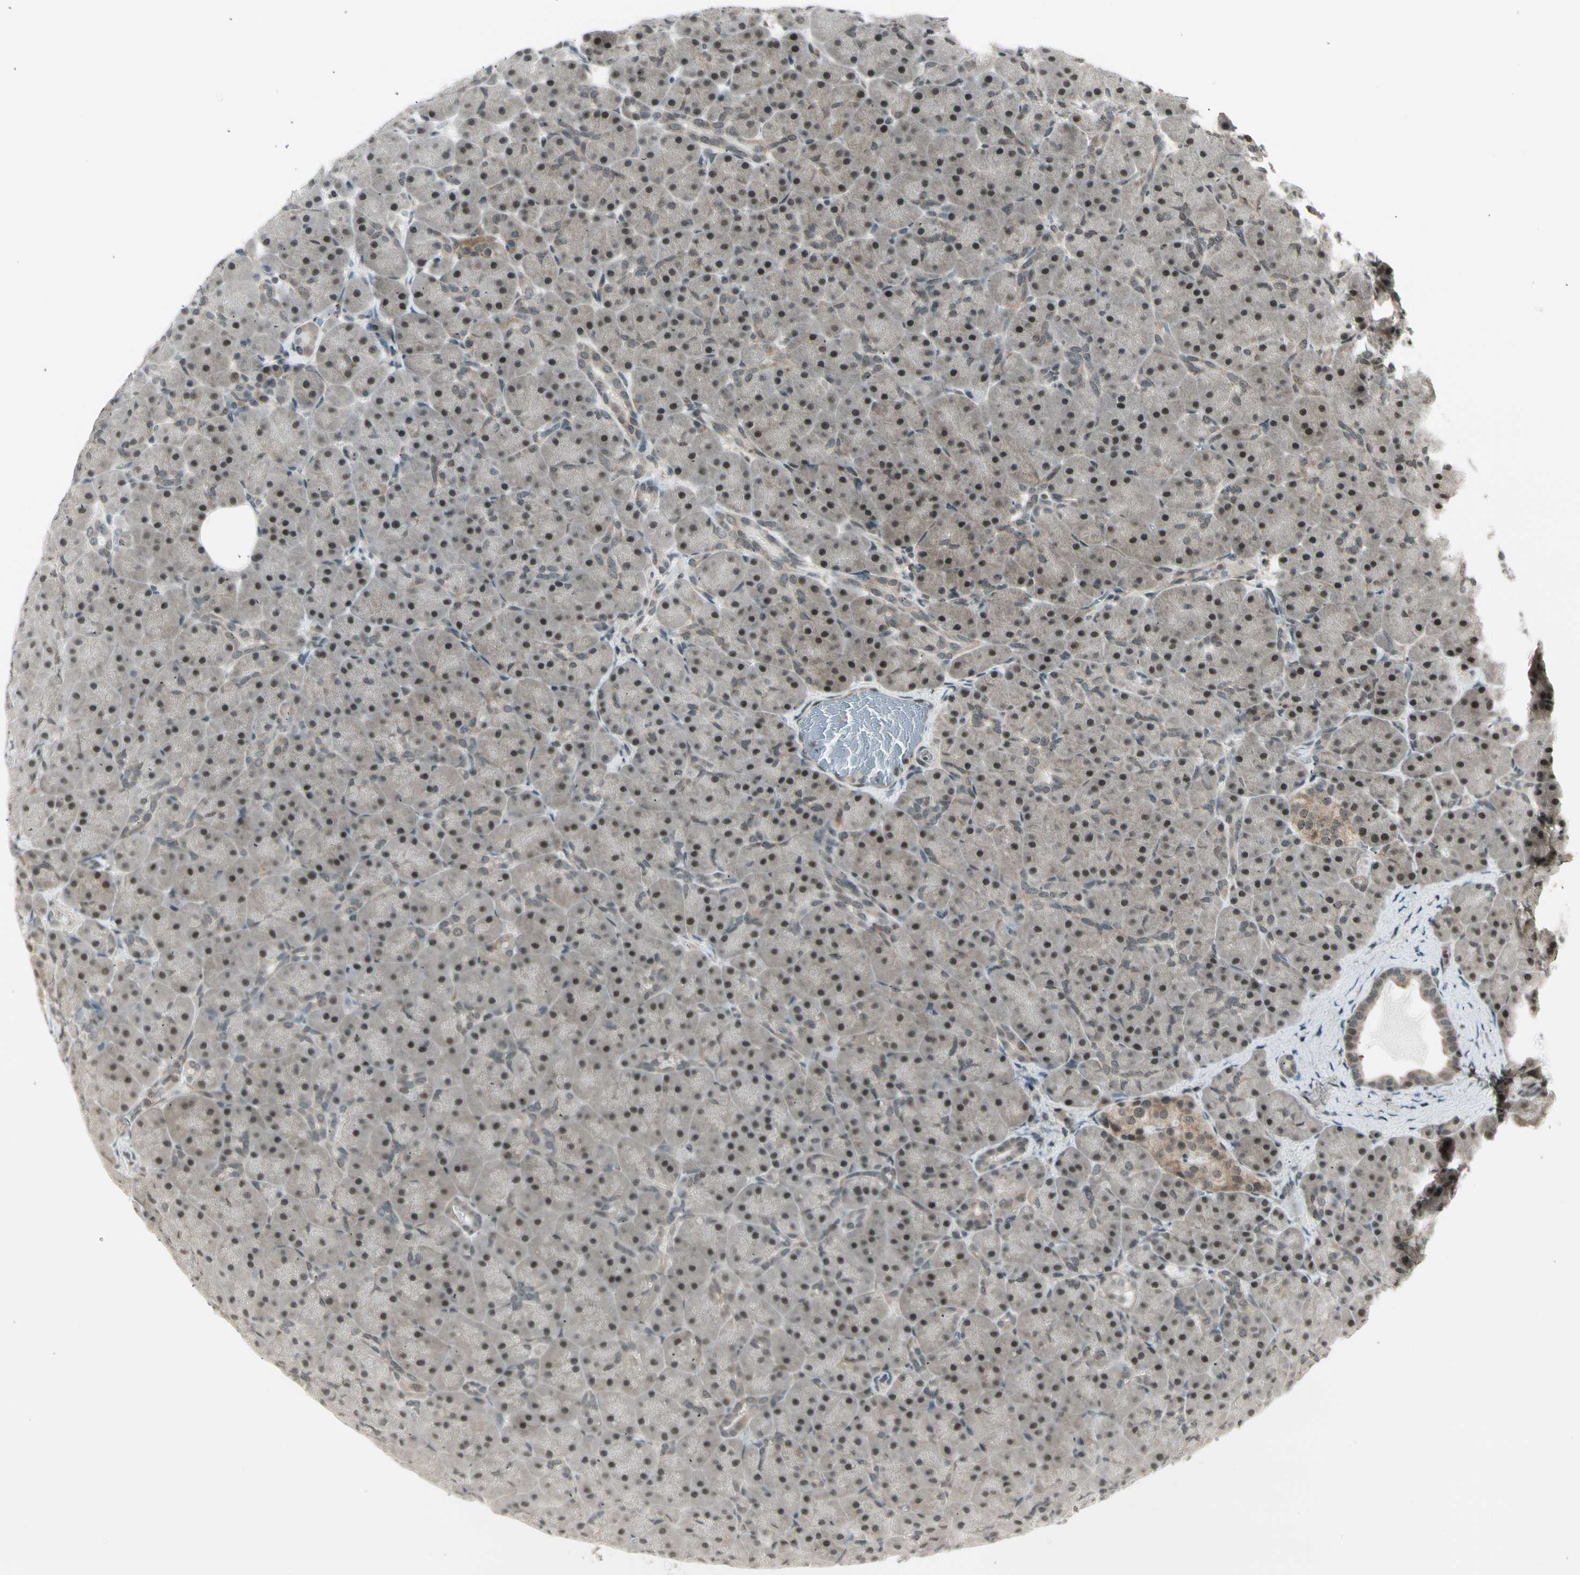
{"staining": {"intensity": "moderate", "quantity": ">75%", "location": "cytoplasmic/membranous,nuclear"}, "tissue": "pancreas", "cell_type": "Exocrine glandular cells", "image_type": "normal", "snomed": [{"axis": "morphology", "description": "Normal tissue, NOS"}, {"axis": "topography", "description": "Pancreas"}], "caption": "Immunohistochemistry (DAB) staining of unremarkable human pancreas demonstrates moderate cytoplasmic/membranous,nuclear protein expression in about >75% of exocrine glandular cells.", "gene": "SMN2", "patient": {"sex": "male", "age": 66}}